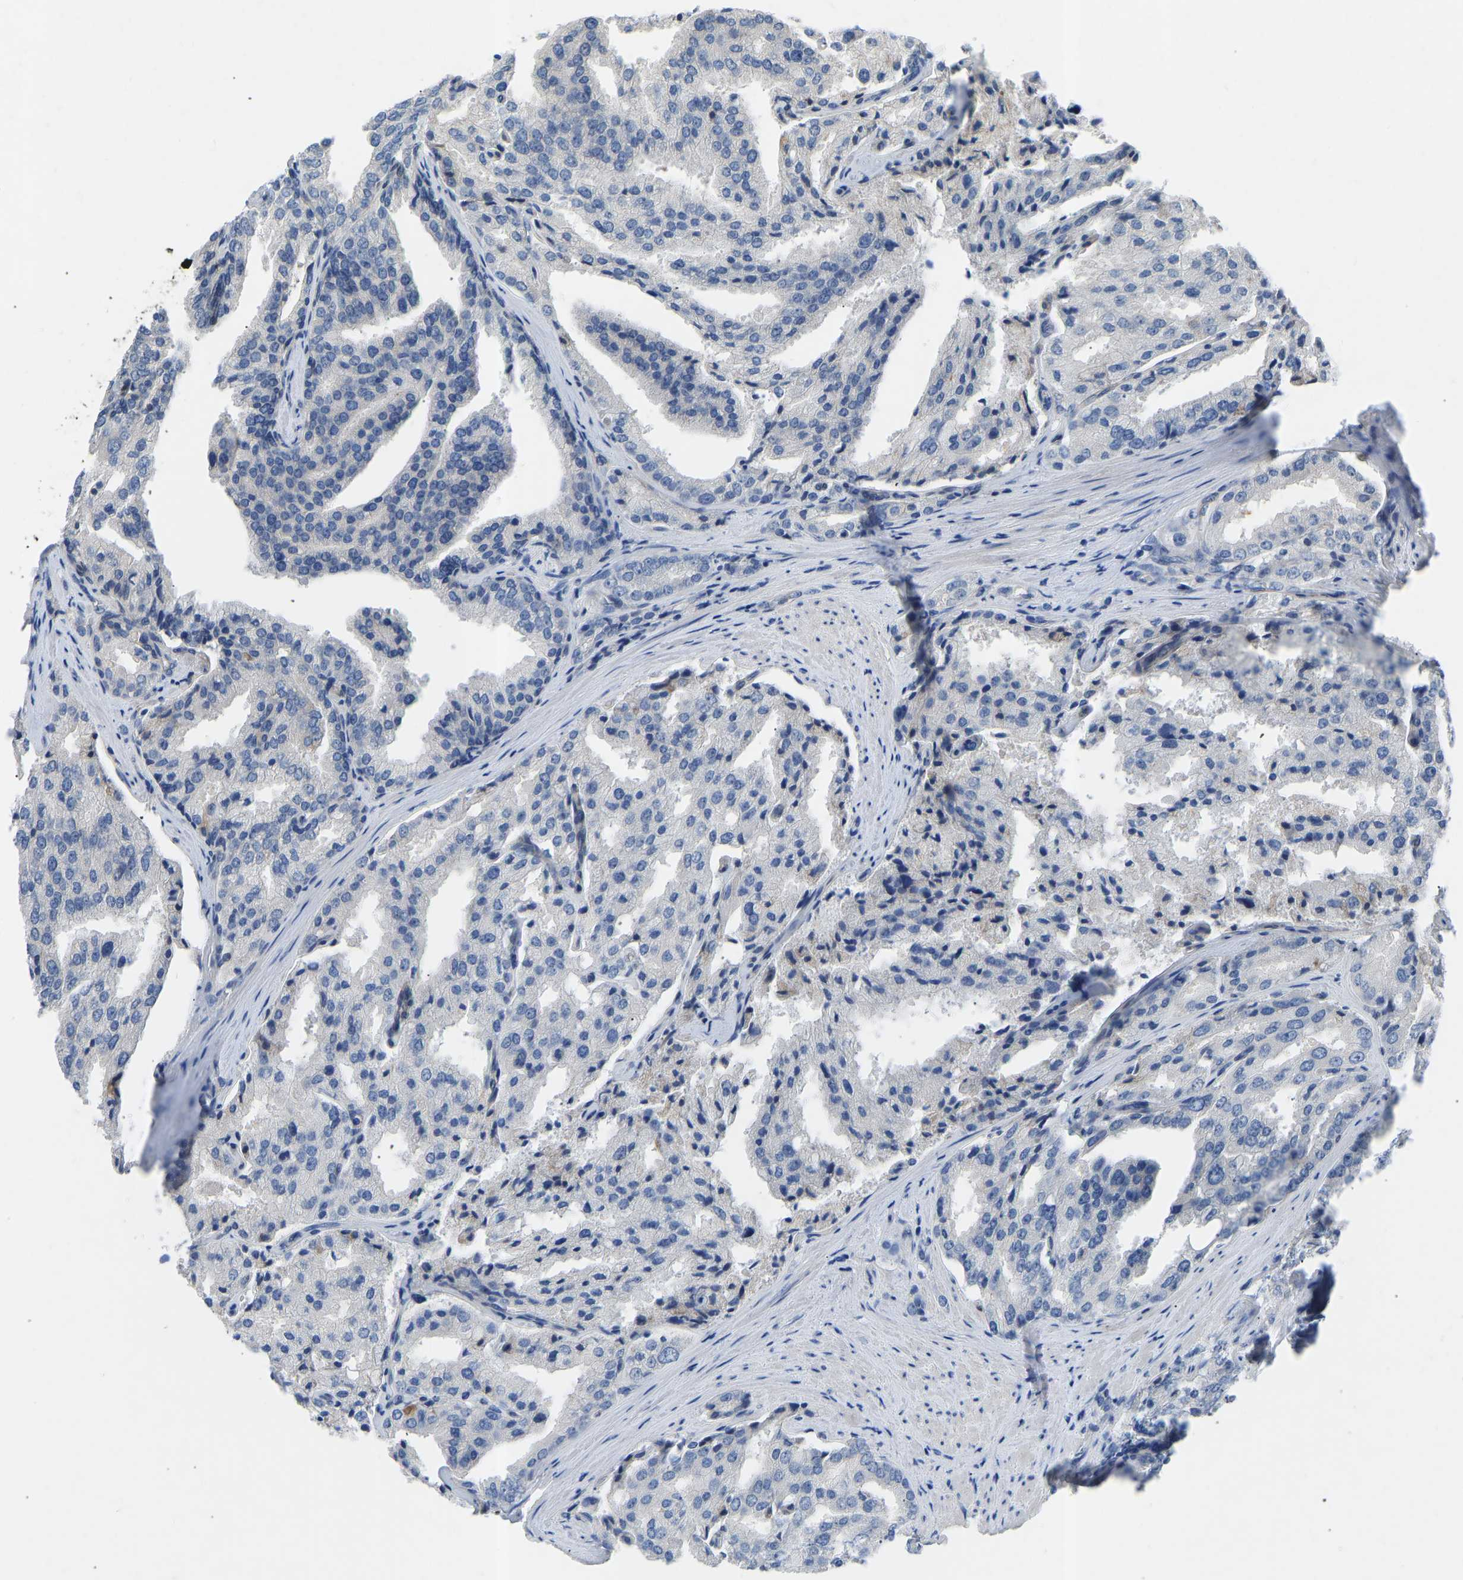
{"staining": {"intensity": "negative", "quantity": "none", "location": "none"}, "tissue": "prostate cancer", "cell_type": "Tumor cells", "image_type": "cancer", "snomed": [{"axis": "morphology", "description": "Adenocarcinoma, High grade"}, {"axis": "topography", "description": "Prostate"}], "caption": "Tumor cells show no significant protein expression in prostate cancer. (DAB (3,3'-diaminobenzidine) immunohistochemistry (IHC) visualized using brightfield microscopy, high magnification).", "gene": "RBP1", "patient": {"sex": "male", "age": 50}}